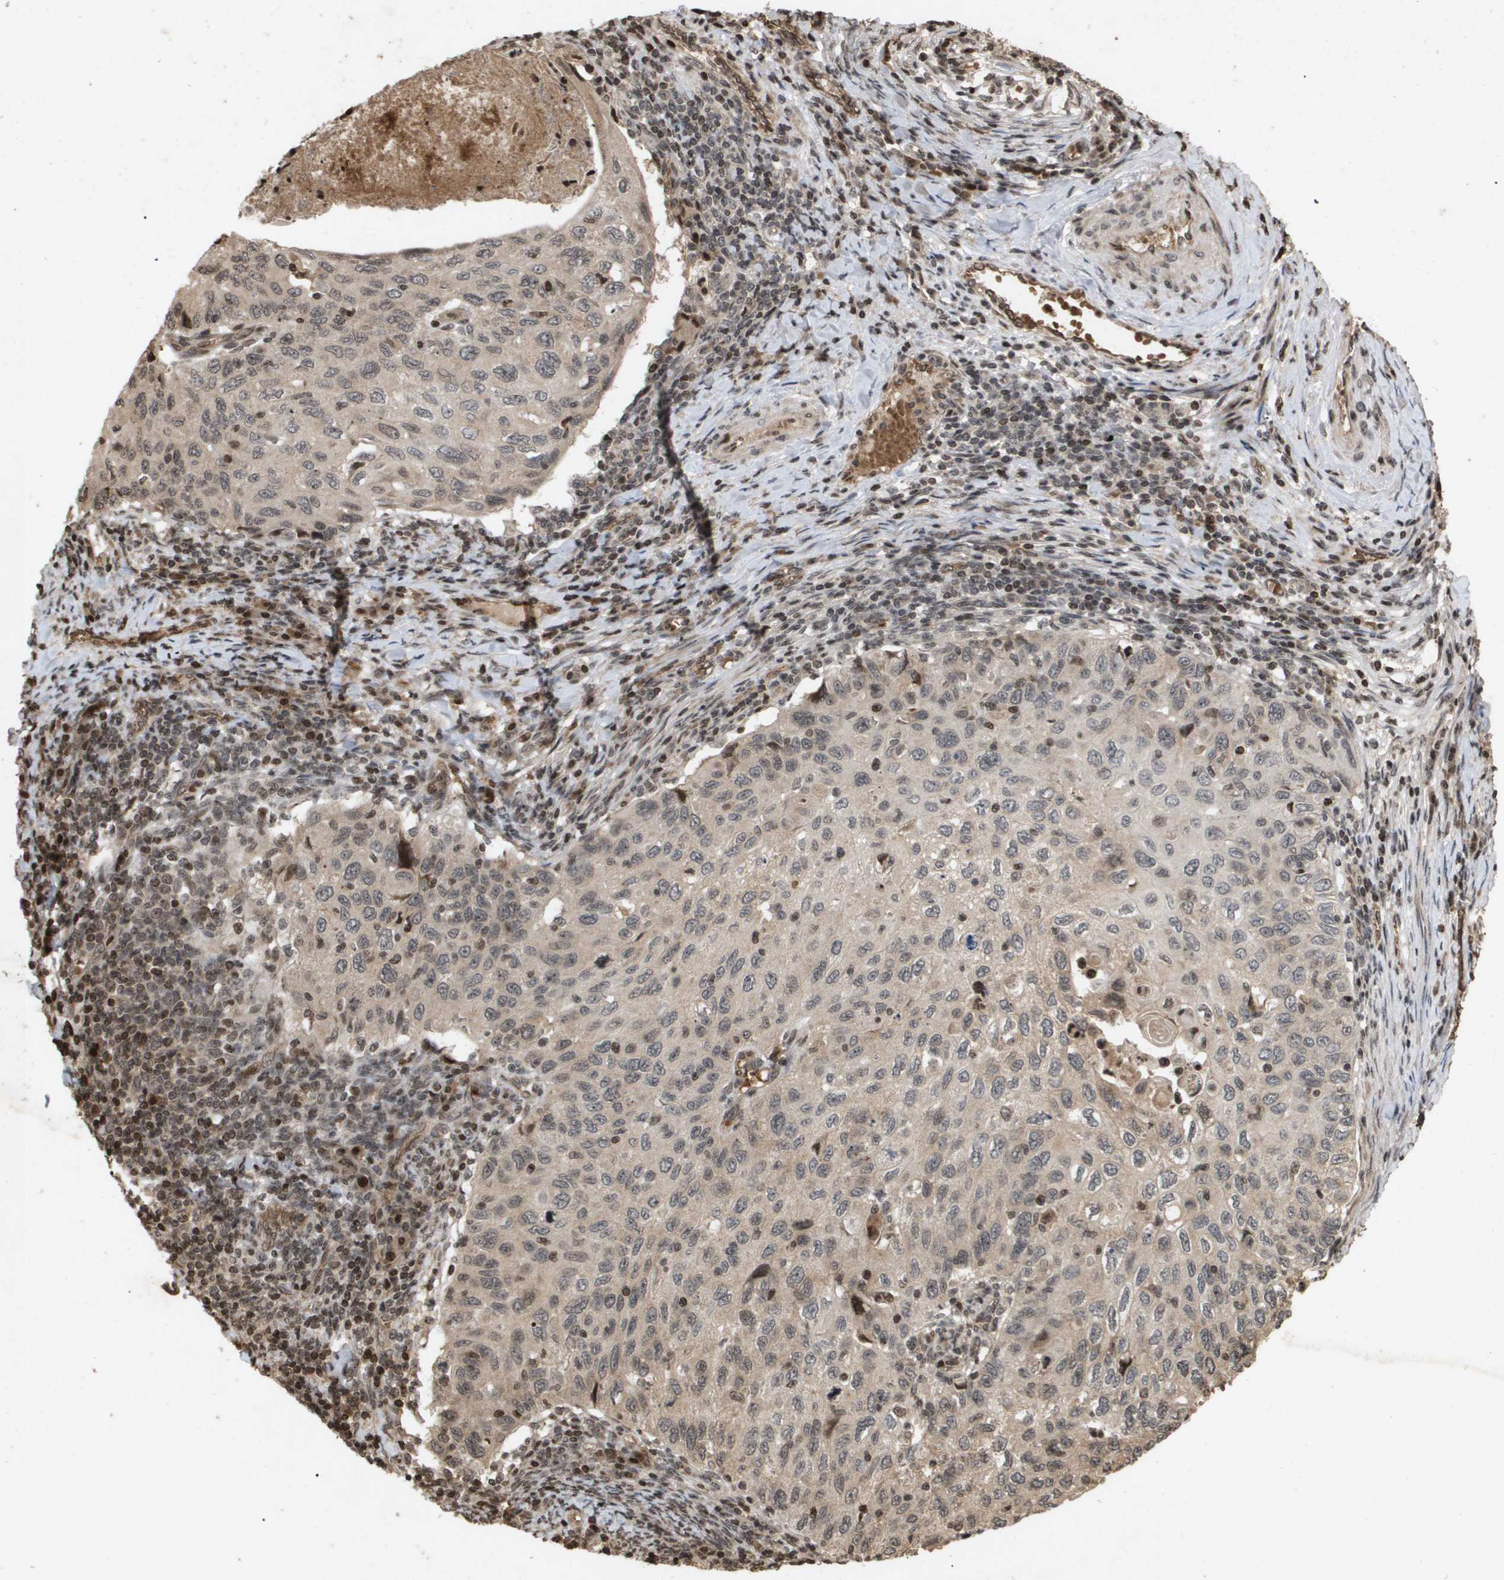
{"staining": {"intensity": "weak", "quantity": ">75%", "location": "cytoplasmic/membranous"}, "tissue": "cervical cancer", "cell_type": "Tumor cells", "image_type": "cancer", "snomed": [{"axis": "morphology", "description": "Squamous cell carcinoma, NOS"}, {"axis": "topography", "description": "Cervix"}], "caption": "High-magnification brightfield microscopy of cervical squamous cell carcinoma stained with DAB (3,3'-diaminobenzidine) (brown) and counterstained with hematoxylin (blue). tumor cells exhibit weak cytoplasmic/membranous expression is present in approximately>75% of cells. (DAB (3,3'-diaminobenzidine) IHC with brightfield microscopy, high magnification).", "gene": "HSPA6", "patient": {"sex": "female", "age": 70}}